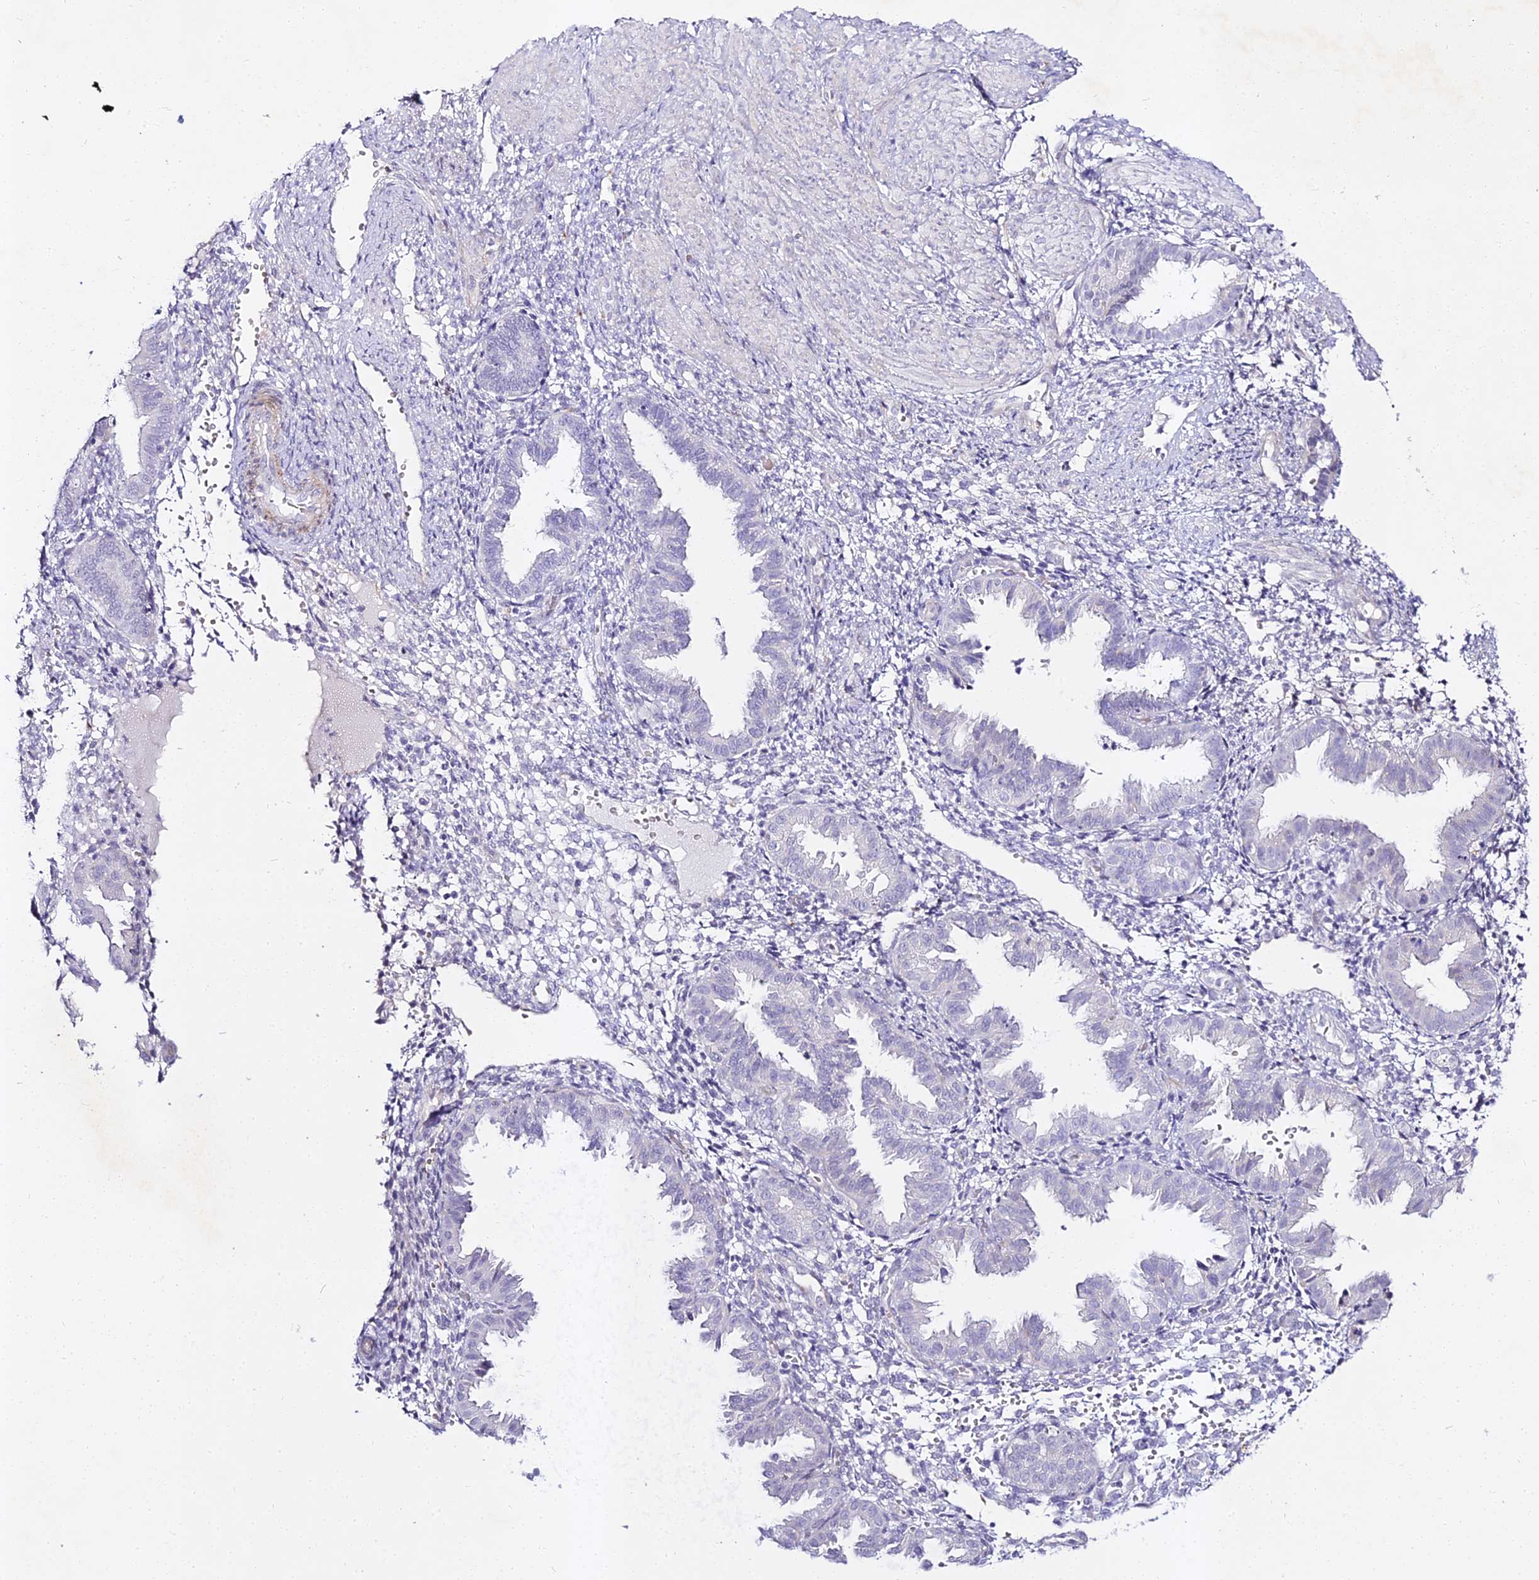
{"staining": {"intensity": "negative", "quantity": "none", "location": "none"}, "tissue": "endometrium", "cell_type": "Cells in endometrial stroma", "image_type": "normal", "snomed": [{"axis": "morphology", "description": "Normal tissue, NOS"}, {"axis": "topography", "description": "Endometrium"}], "caption": "An immunohistochemistry (IHC) micrograph of unremarkable endometrium is shown. There is no staining in cells in endometrial stroma of endometrium. (DAB immunohistochemistry with hematoxylin counter stain).", "gene": "ALPG", "patient": {"sex": "female", "age": 33}}